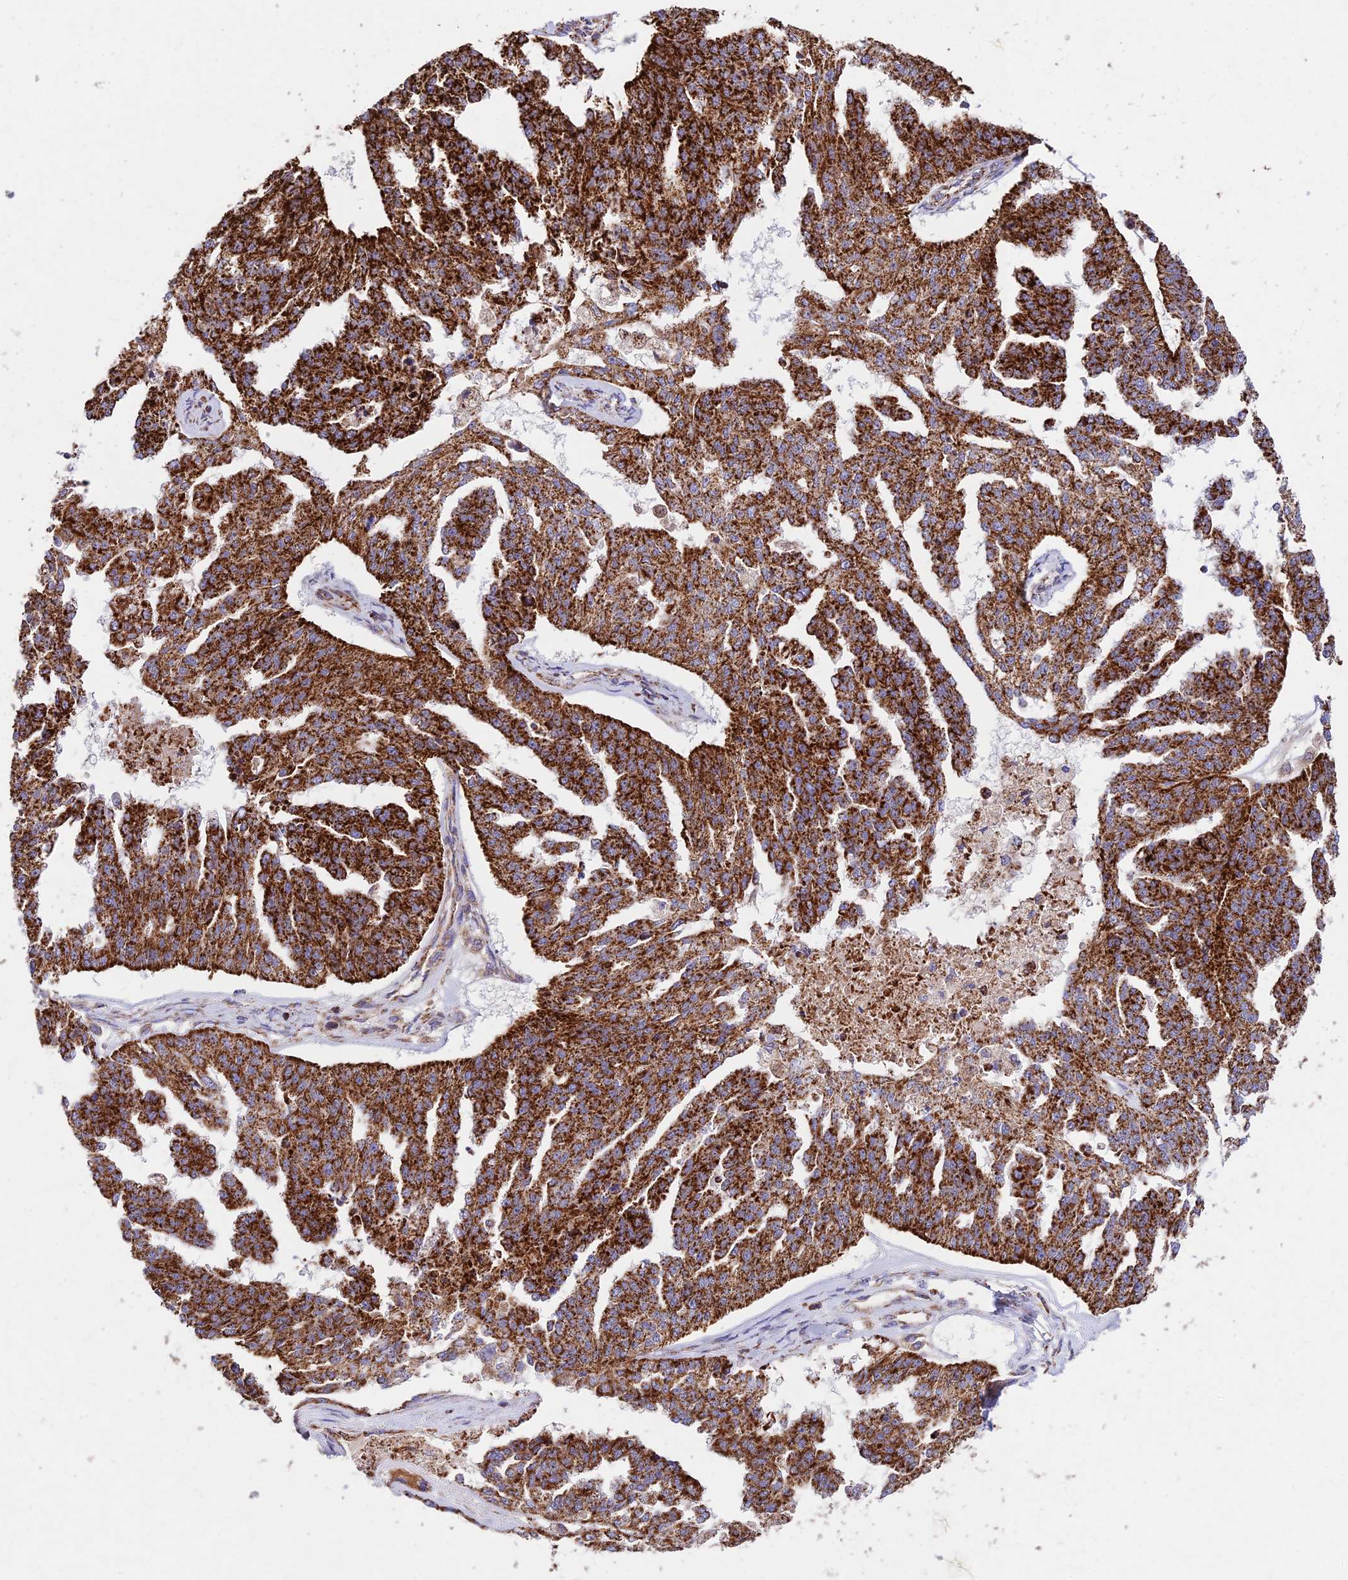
{"staining": {"intensity": "strong", "quantity": ">75%", "location": "cytoplasmic/membranous"}, "tissue": "ovarian cancer", "cell_type": "Tumor cells", "image_type": "cancer", "snomed": [{"axis": "morphology", "description": "Cystadenocarcinoma, serous, NOS"}, {"axis": "topography", "description": "Ovary"}], "caption": "Serous cystadenocarcinoma (ovarian) stained with a brown dye demonstrates strong cytoplasmic/membranous positive staining in approximately >75% of tumor cells.", "gene": "KHDC3L", "patient": {"sex": "female", "age": 58}}